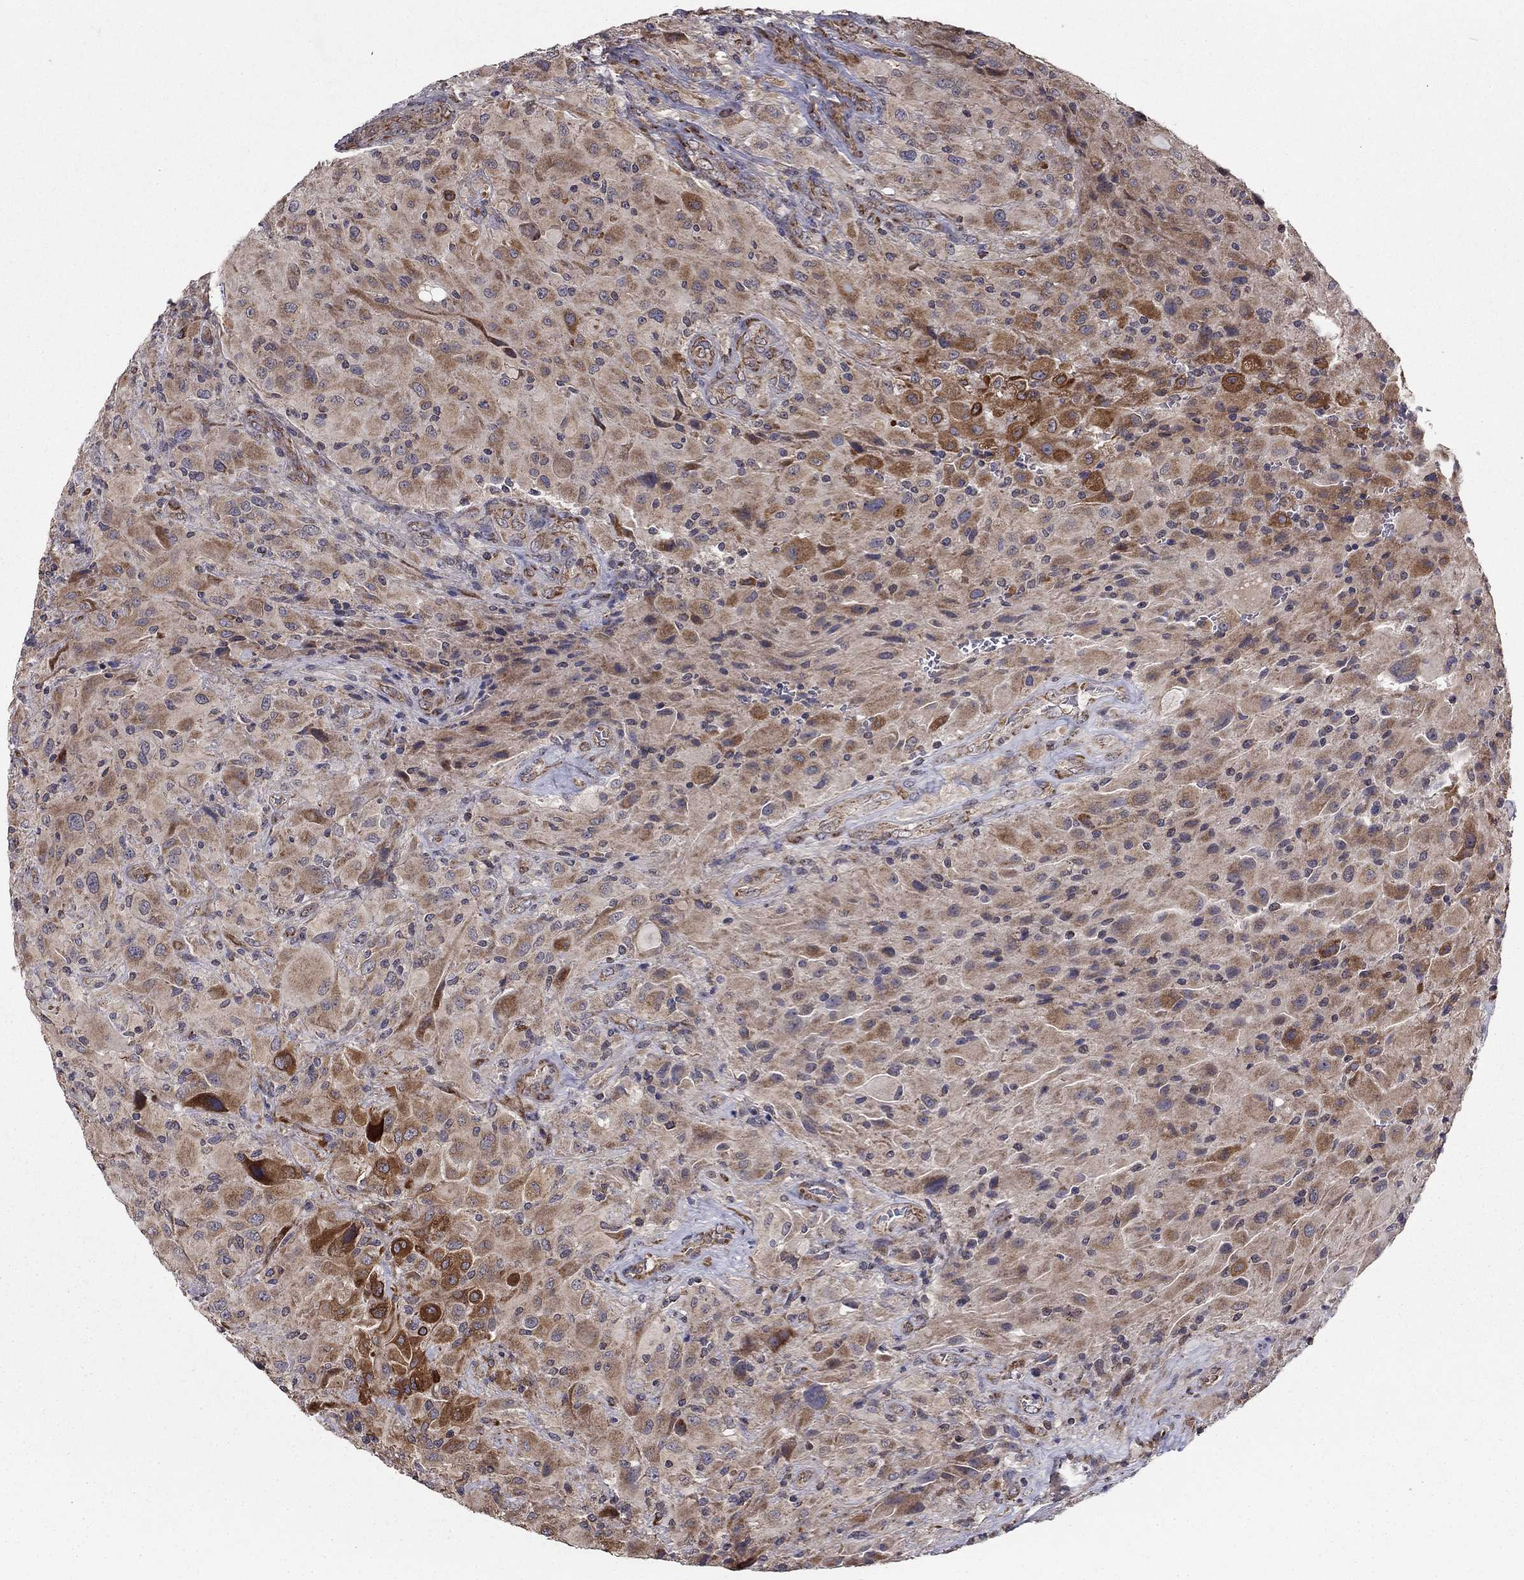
{"staining": {"intensity": "weak", "quantity": "25%-75%", "location": "cytoplasmic/membranous"}, "tissue": "glioma", "cell_type": "Tumor cells", "image_type": "cancer", "snomed": [{"axis": "morphology", "description": "Glioma, malignant, High grade"}, {"axis": "topography", "description": "Cerebral cortex"}], "caption": "Weak cytoplasmic/membranous protein staining is appreciated in approximately 25%-75% of tumor cells in glioma.", "gene": "NKIRAS1", "patient": {"sex": "male", "age": 35}}